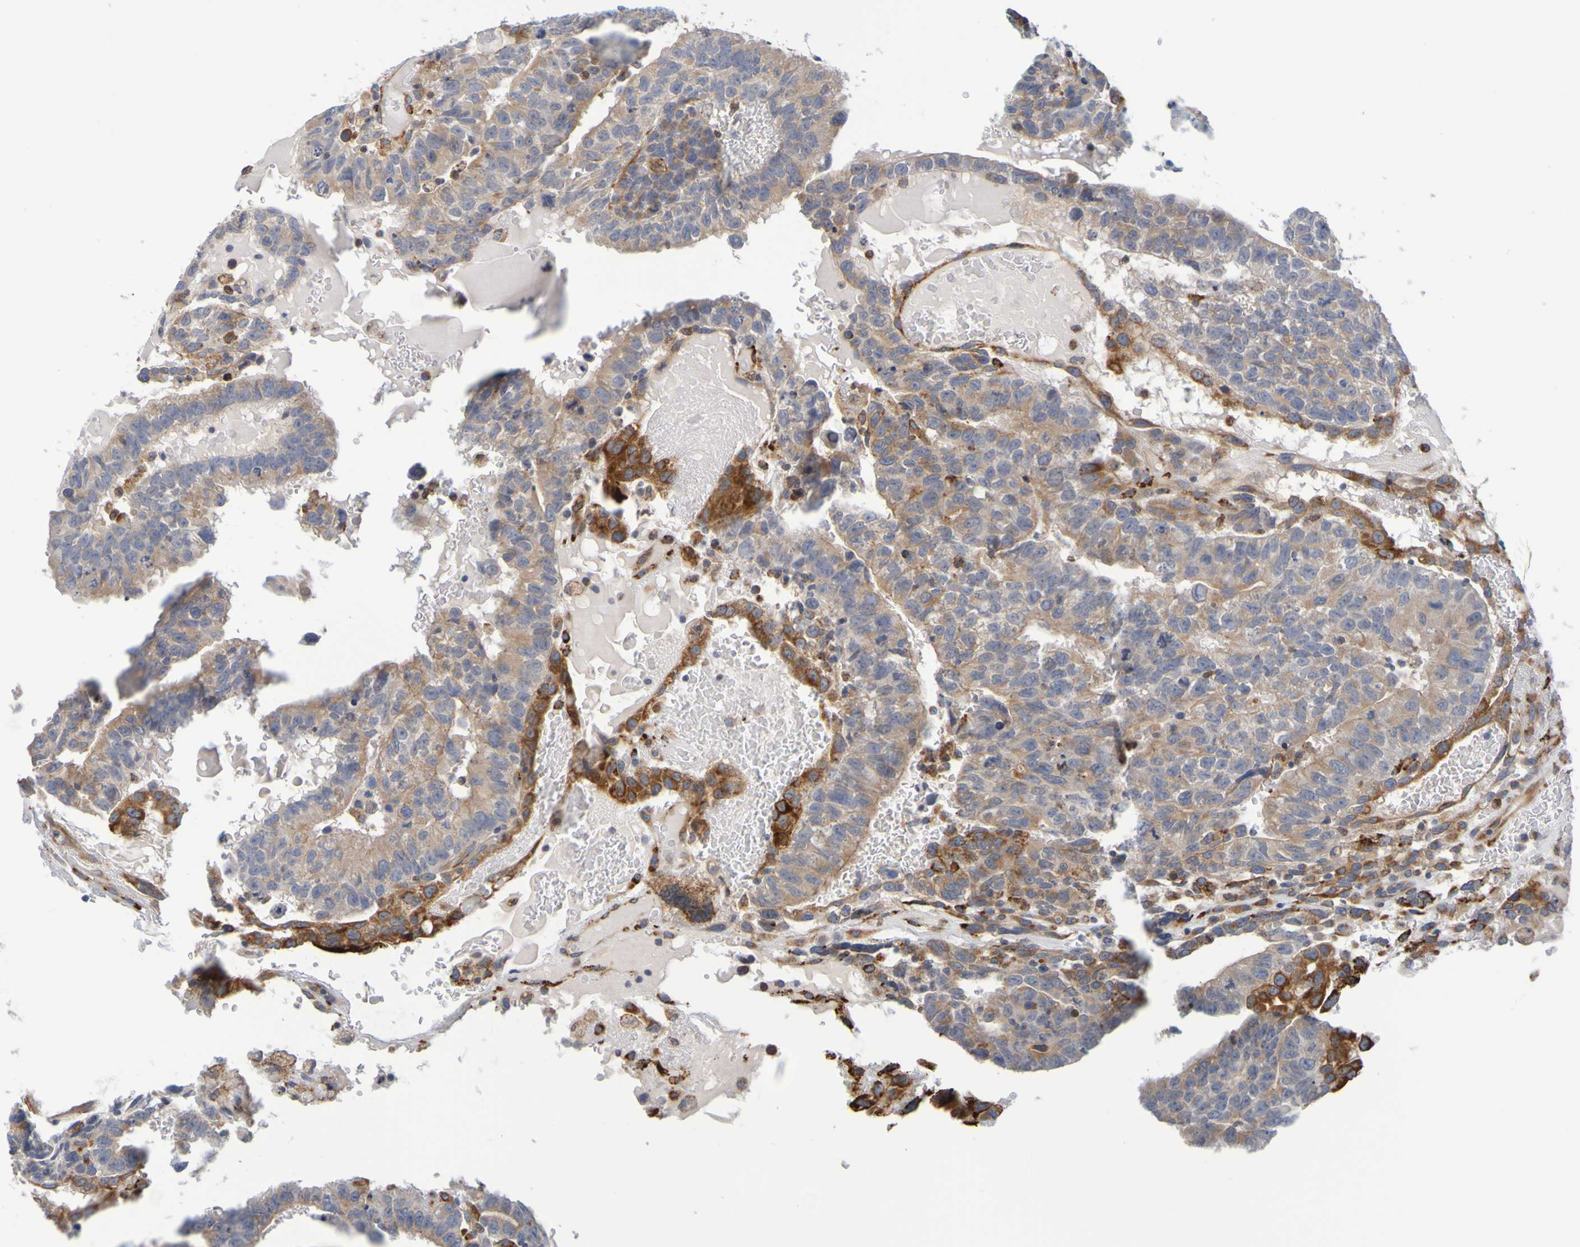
{"staining": {"intensity": "moderate", "quantity": ">75%", "location": "cytoplasmic/membranous"}, "tissue": "testis cancer", "cell_type": "Tumor cells", "image_type": "cancer", "snomed": [{"axis": "morphology", "description": "Seminoma, NOS"}, {"axis": "morphology", "description": "Carcinoma, Embryonal, NOS"}, {"axis": "topography", "description": "Testis"}], "caption": "The immunohistochemical stain highlights moderate cytoplasmic/membranous positivity in tumor cells of embryonal carcinoma (testis) tissue.", "gene": "SIL1", "patient": {"sex": "male", "age": 52}}